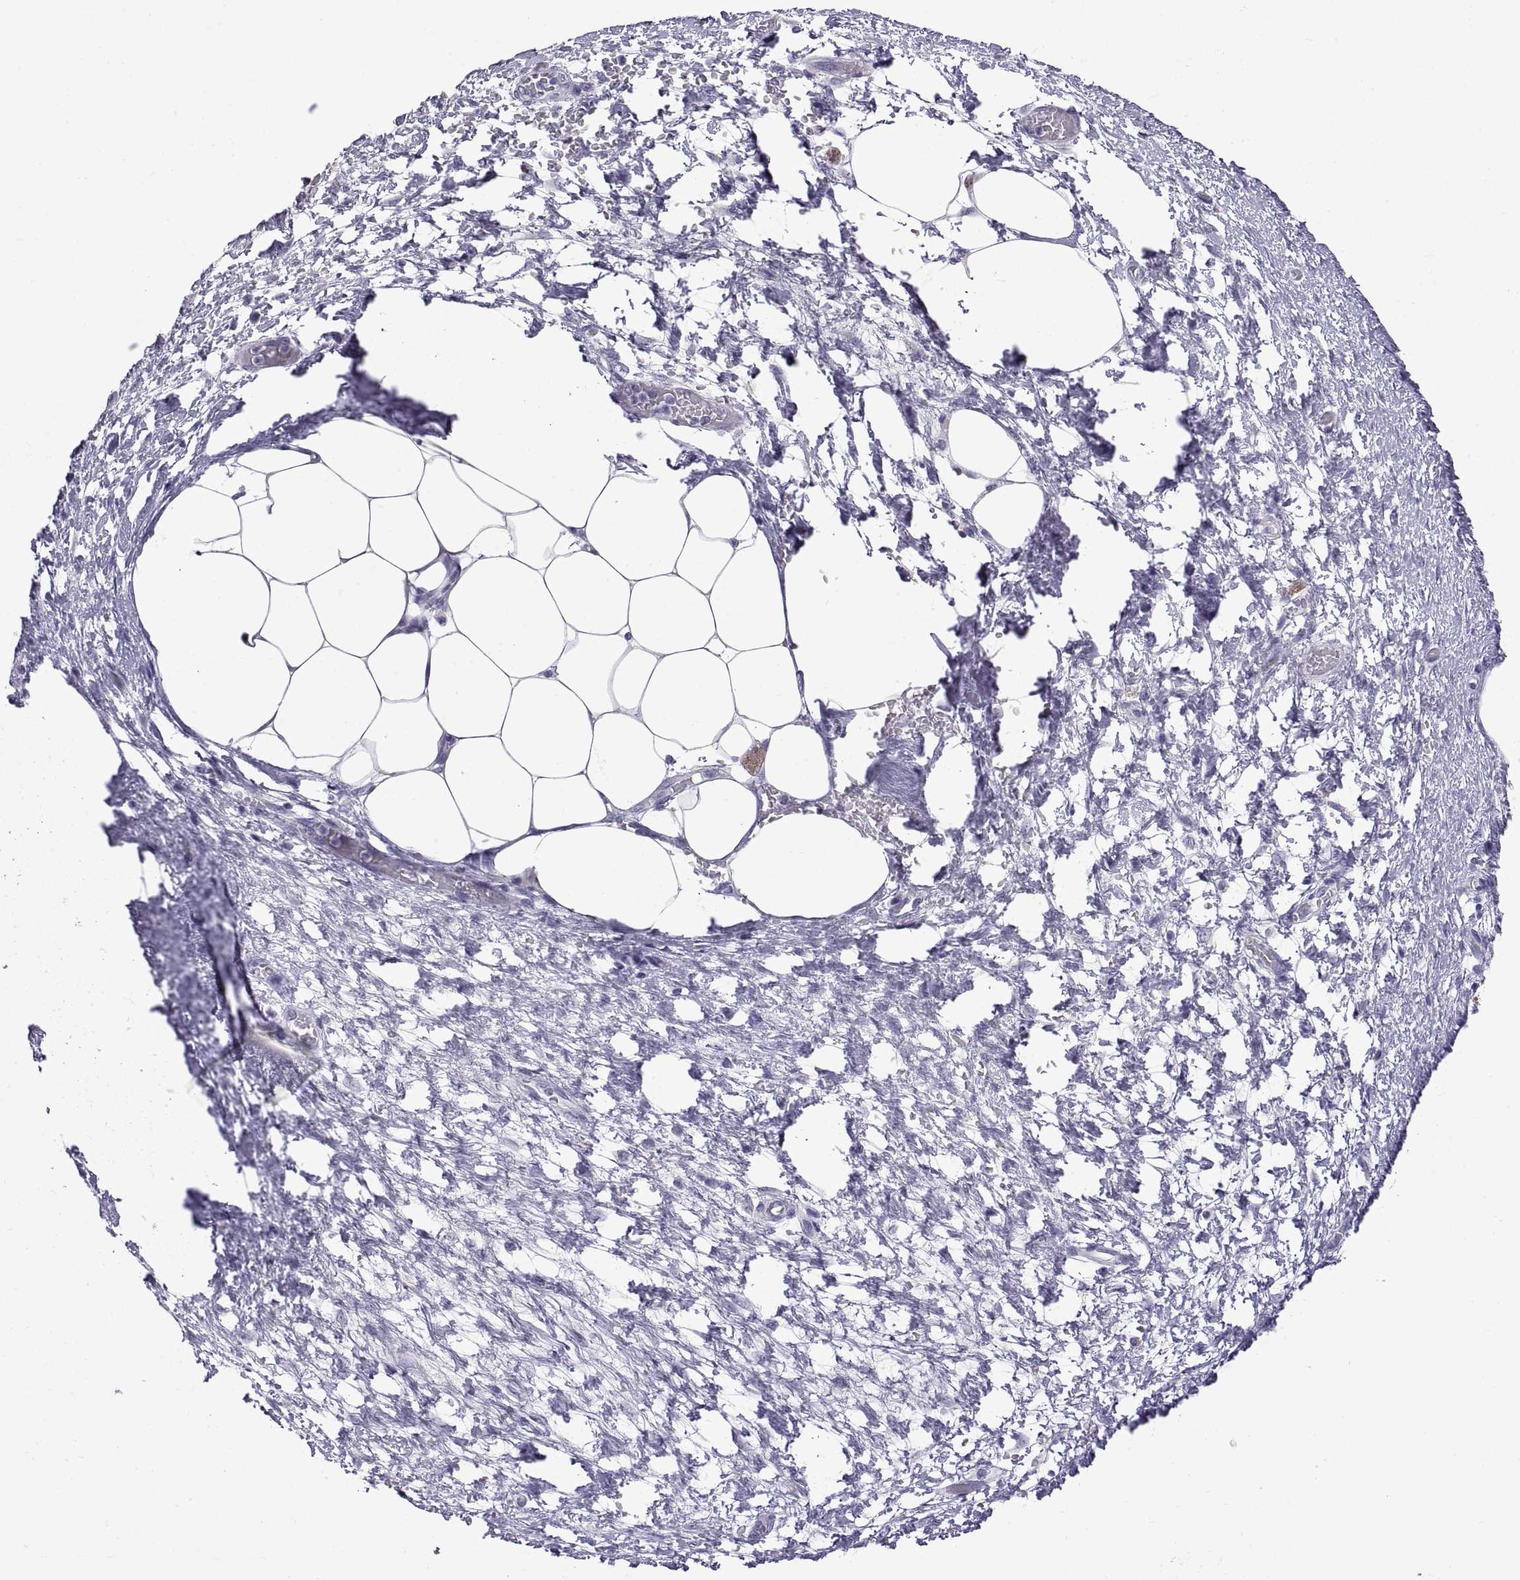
{"staining": {"intensity": "negative", "quantity": "none", "location": "none"}, "tissue": "pancreatic cancer", "cell_type": "Tumor cells", "image_type": "cancer", "snomed": [{"axis": "morphology", "description": "Adenocarcinoma, NOS"}, {"axis": "topography", "description": "Pancreas"}], "caption": "There is no significant expression in tumor cells of pancreatic cancer. (Immunohistochemistry (ihc), brightfield microscopy, high magnification).", "gene": "SPDYE1", "patient": {"sex": "female", "age": 72}}